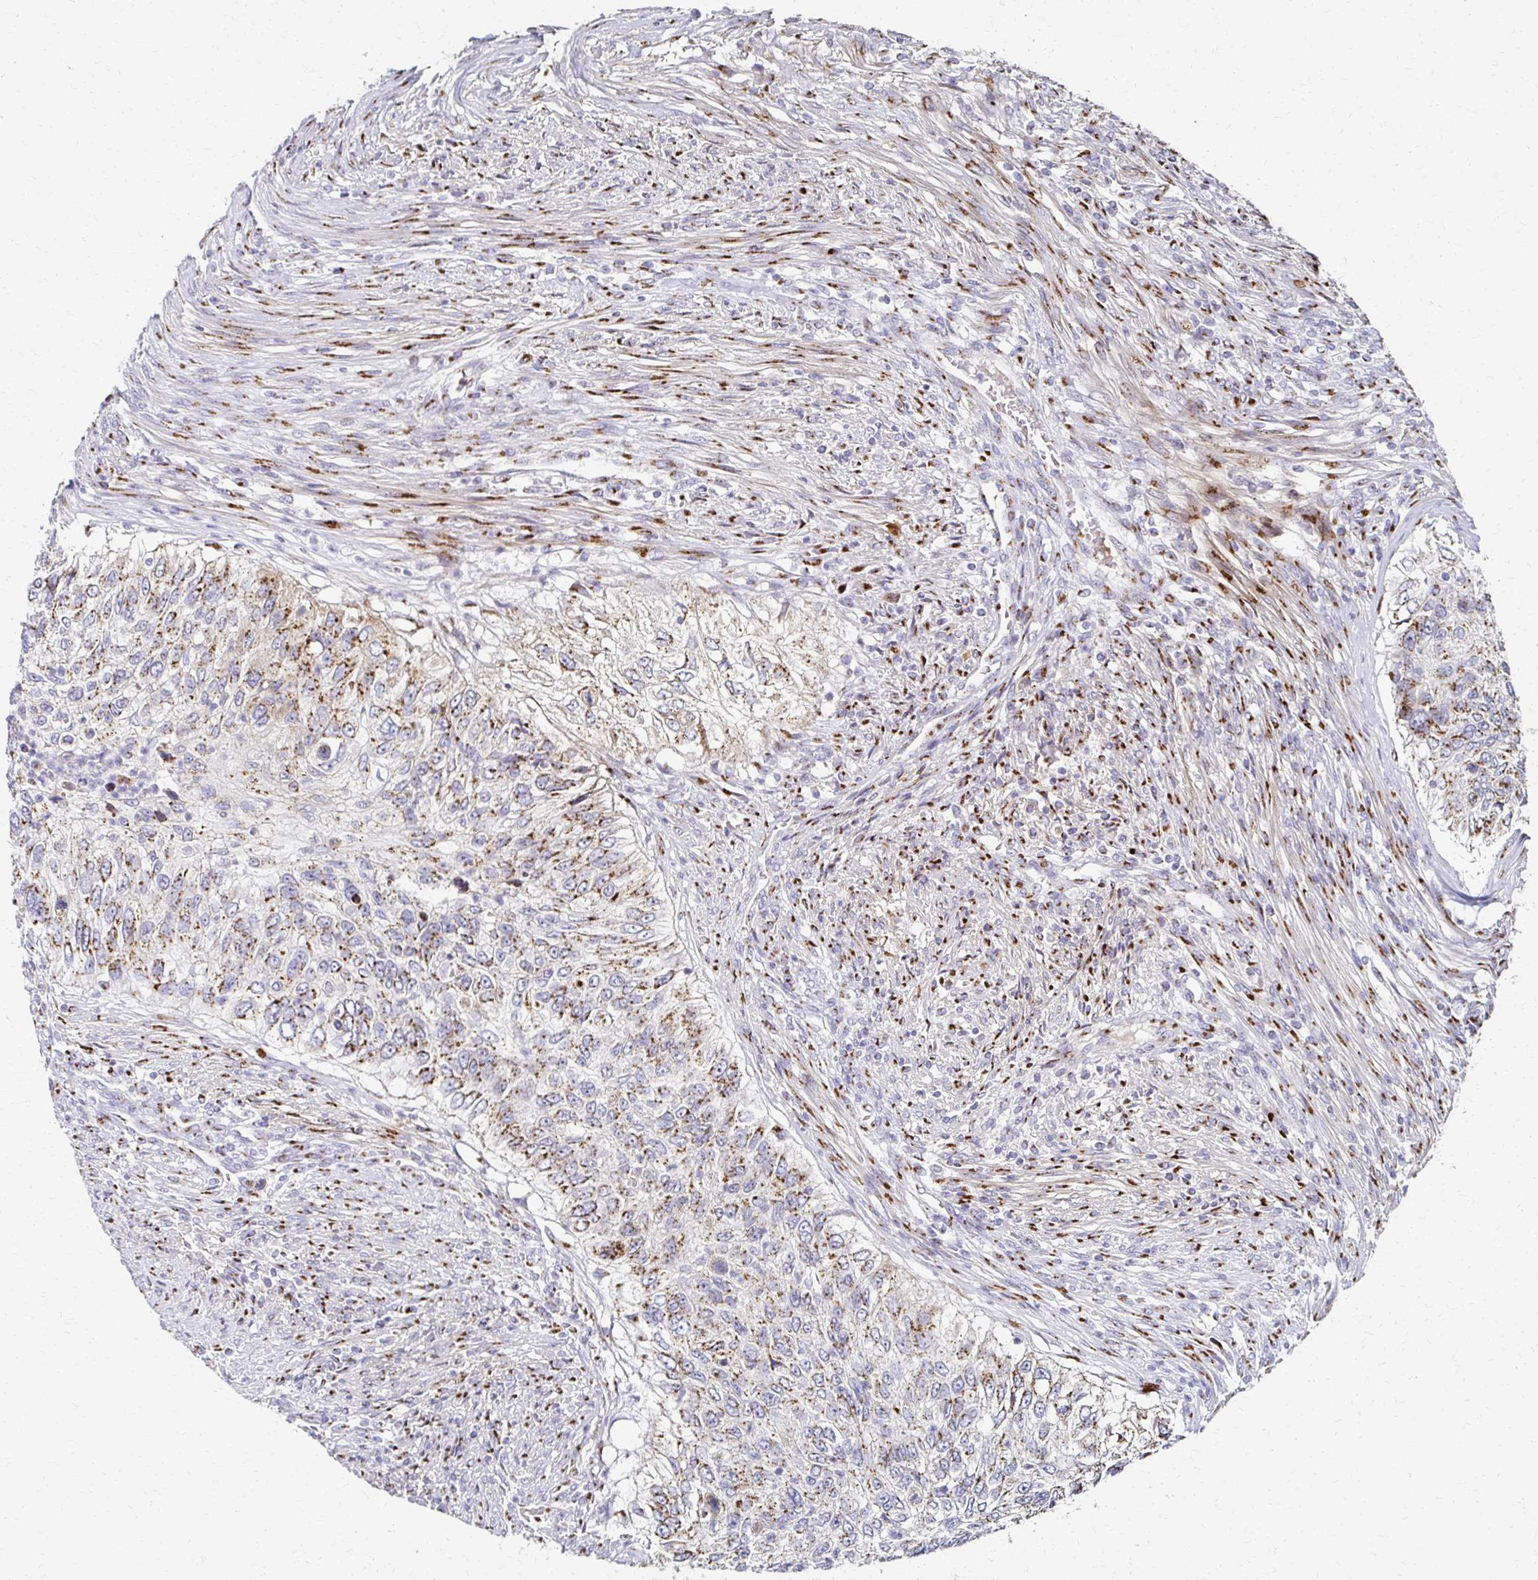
{"staining": {"intensity": "moderate", "quantity": "25%-75%", "location": "cytoplasmic/membranous"}, "tissue": "urothelial cancer", "cell_type": "Tumor cells", "image_type": "cancer", "snomed": [{"axis": "morphology", "description": "Urothelial carcinoma, High grade"}, {"axis": "topography", "description": "Urinary bladder"}], "caption": "The image reveals a brown stain indicating the presence of a protein in the cytoplasmic/membranous of tumor cells in high-grade urothelial carcinoma. (IHC, brightfield microscopy, high magnification).", "gene": "TM9SF1", "patient": {"sex": "female", "age": 60}}